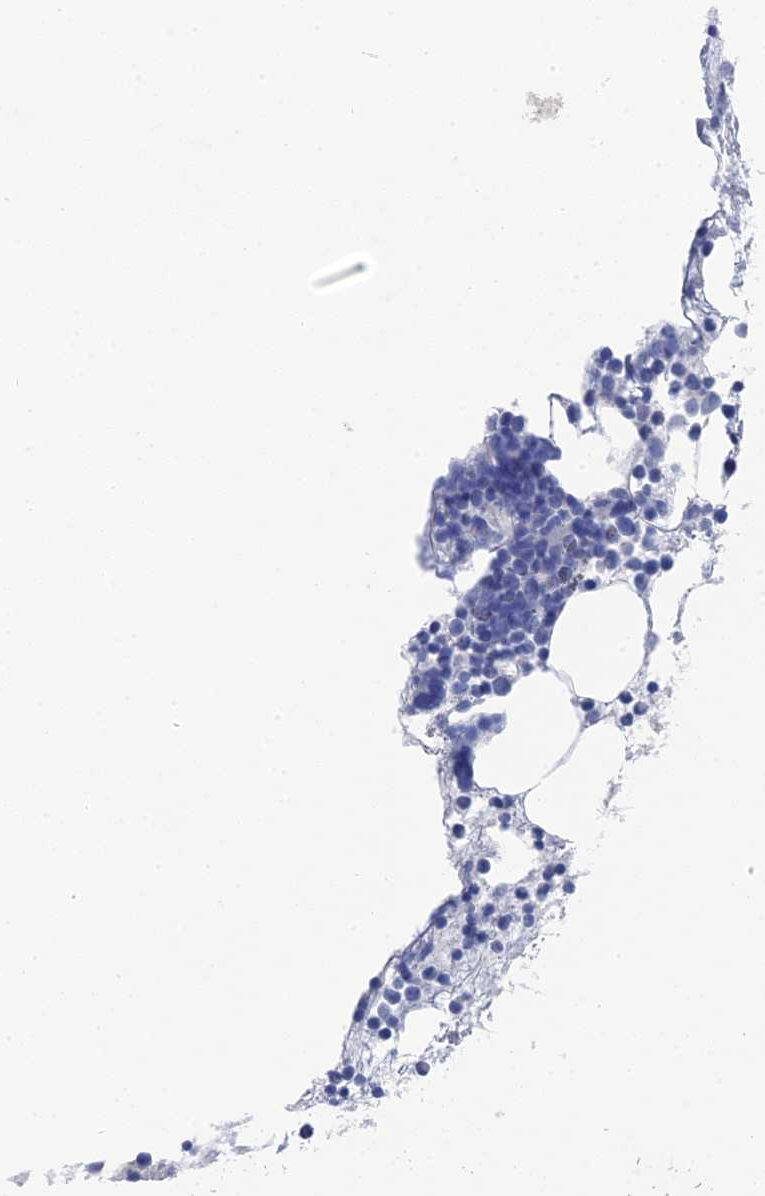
{"staining": {"intensity": "negative", "quantity": "none", "location": "none"}, "tissue": "bone marrow", "cell_type": "Hematopoietic cells", "image_type": "normal", "snomed": [{"axis": "morphology", "description": "Normal tissue, NOS"}, {"axis": "topography", "description": "Bone marrow"}], "caption": "Image shows no protein staining in hematopoietic cells of benign bone marrow.", "gene": "GFAP", "patient": {"sex": "male", "age": 75}}